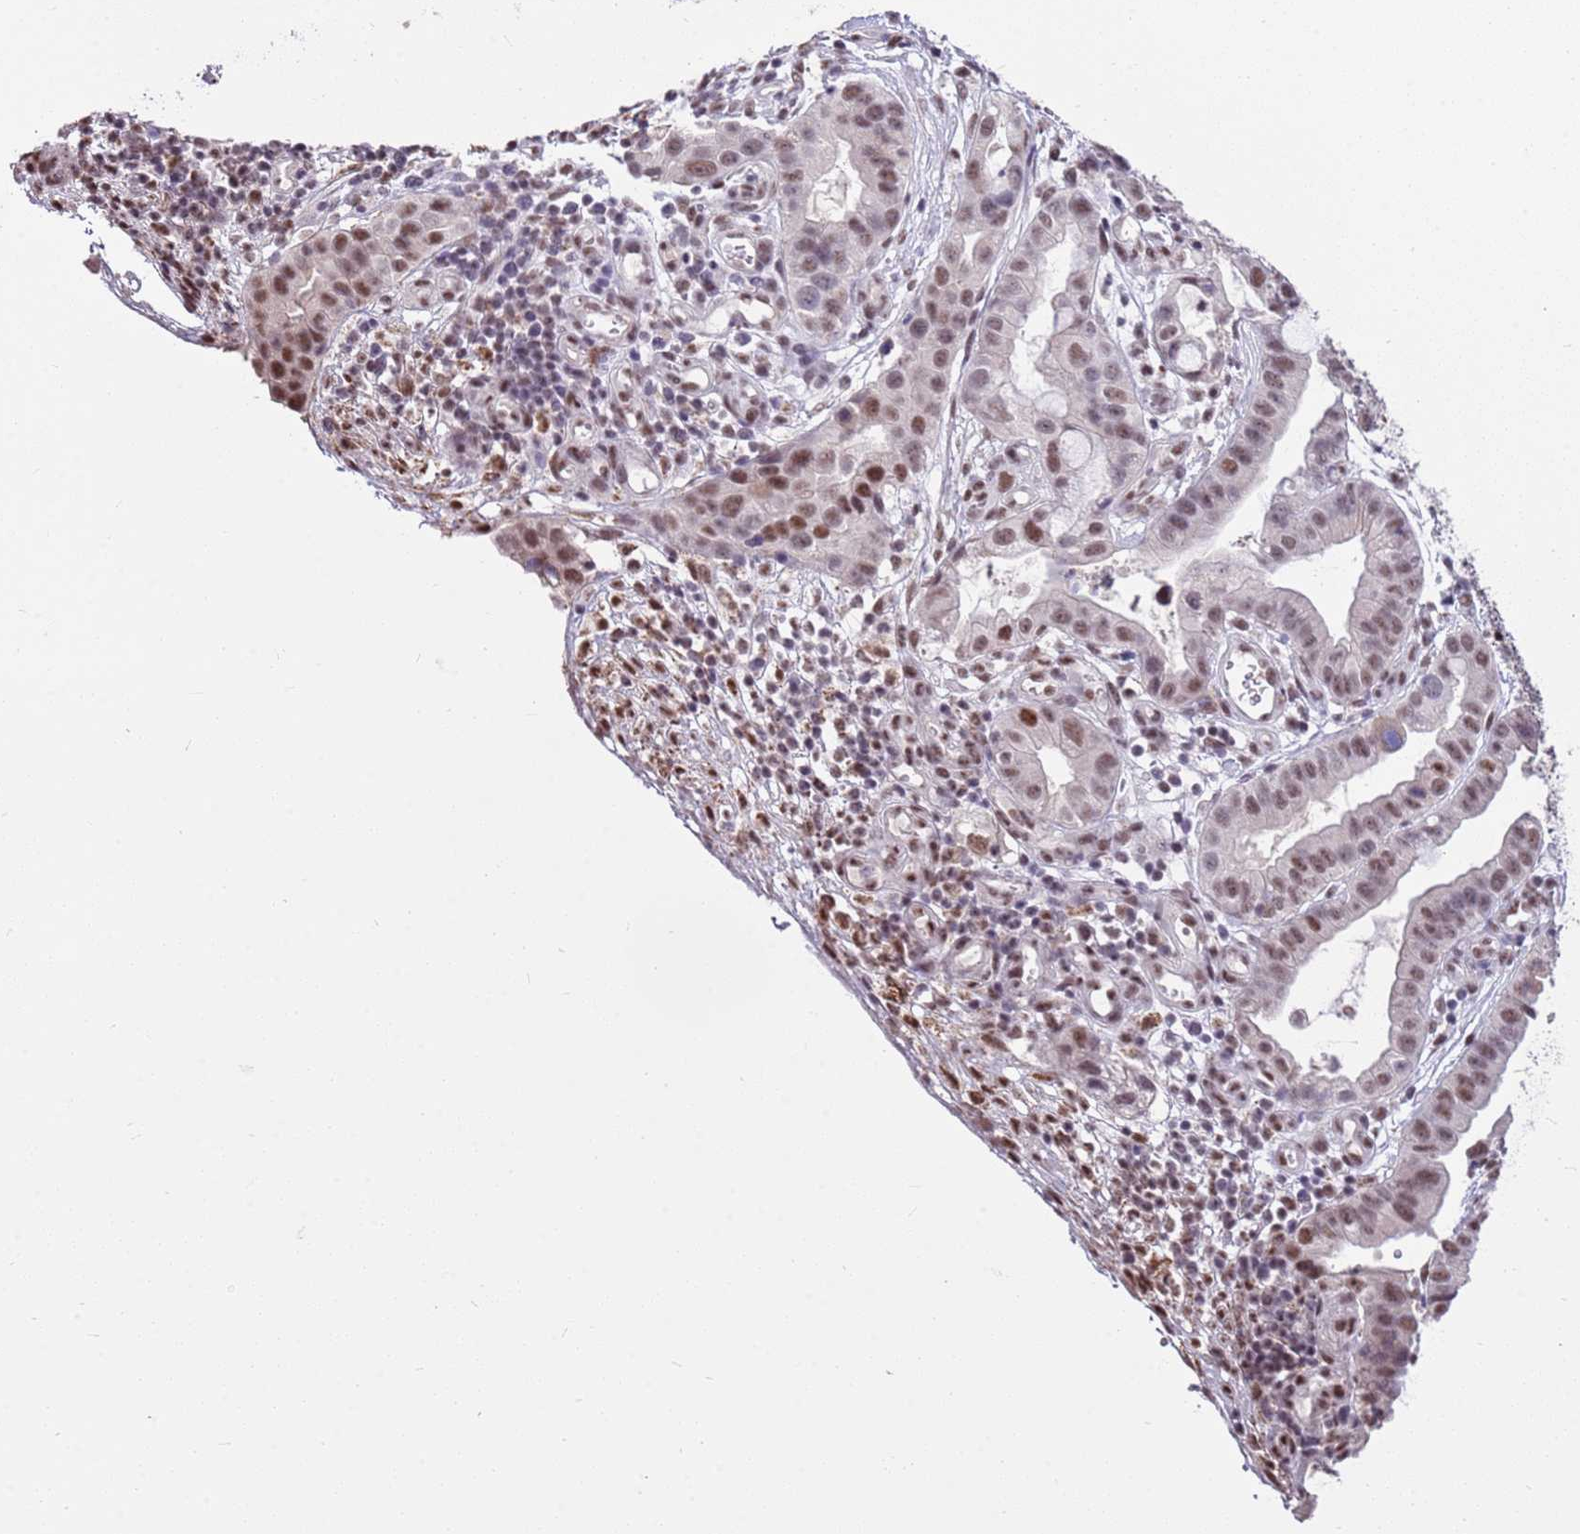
{"staining": {"intensity": "moderate", "quantity": "25%-75%", "location": "nuclear"}, "tissue": "stomach cancer", "cell_type": "Tumor cells", "image_type": "cancer", "snomed": [{"axis": "morphology", "description": "Adenocarcinoma, NOS"}, {"axis": "topography", "description": "Stomach"}], "caption": "This histopathology image shows adenocarcinoma (stomach) stained with immunohistochemistry to label a protein in brown. The nuclear of tumor cells show moderate positivity for the protein. Nuclei are counter-stained blue.", "gene": "AKAP8L", "patient": {"sex": "male", "age": 55}}